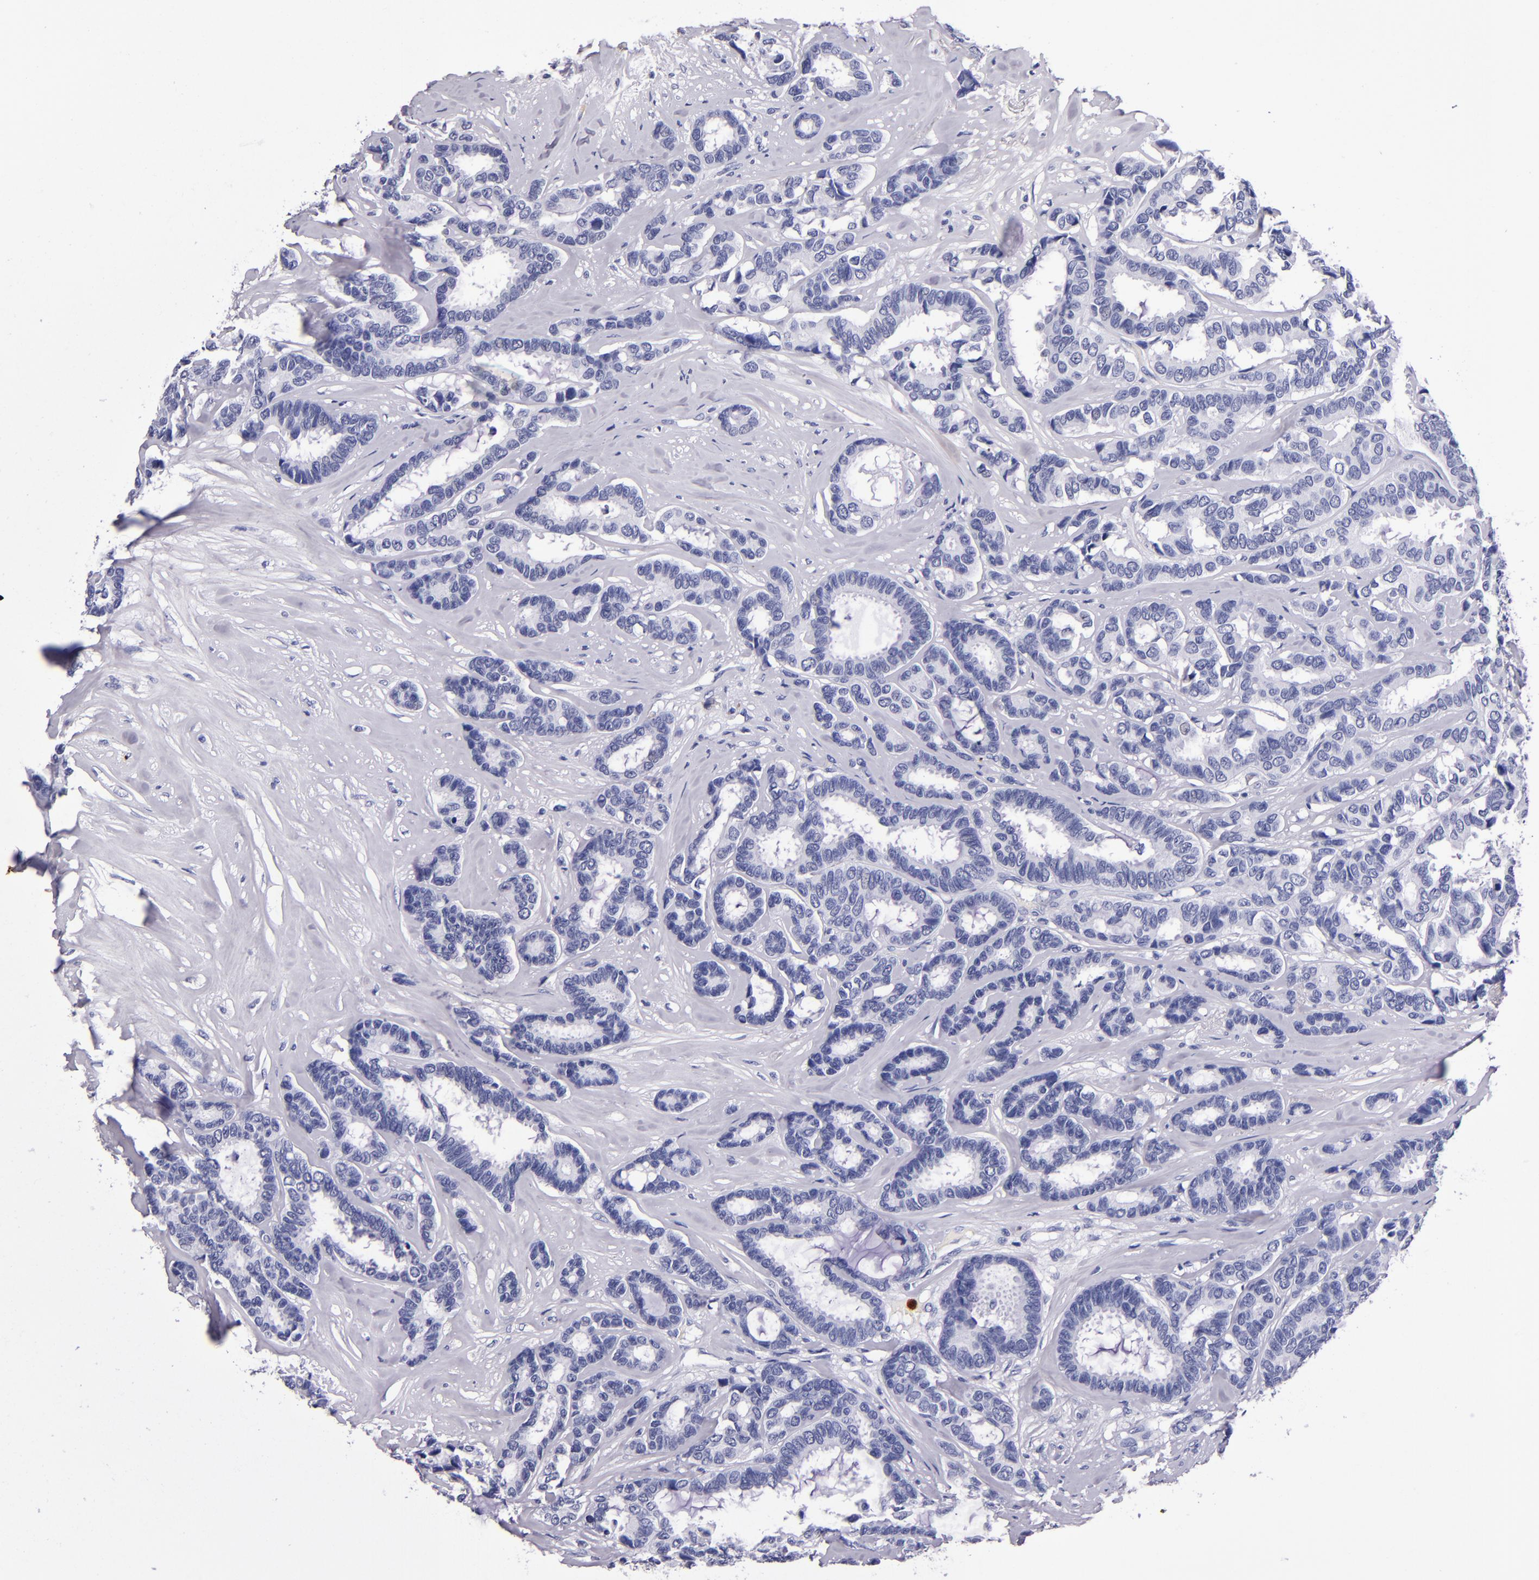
{"staining": {"intensity": "negative", "quantity": "none", "location": "none"}, "tissue": "breast cancer", "cell_type": "Tumor cells", "image_type": "cancer", "snomed": [{"axis": "morphology", "description": "Duct carcinoma"}, {"axis": "topography", "description": "Breast"}], "caption": "IHC histopathology image of neoplastic tissue: human invasive ductal carcinoma (breast) stained with DAB (3,3'-diaminobenzidine) shows no significant protein positivity in tumor cells.", "gene": "S100A8", "patient": {"sex": "female", "age": 87}}